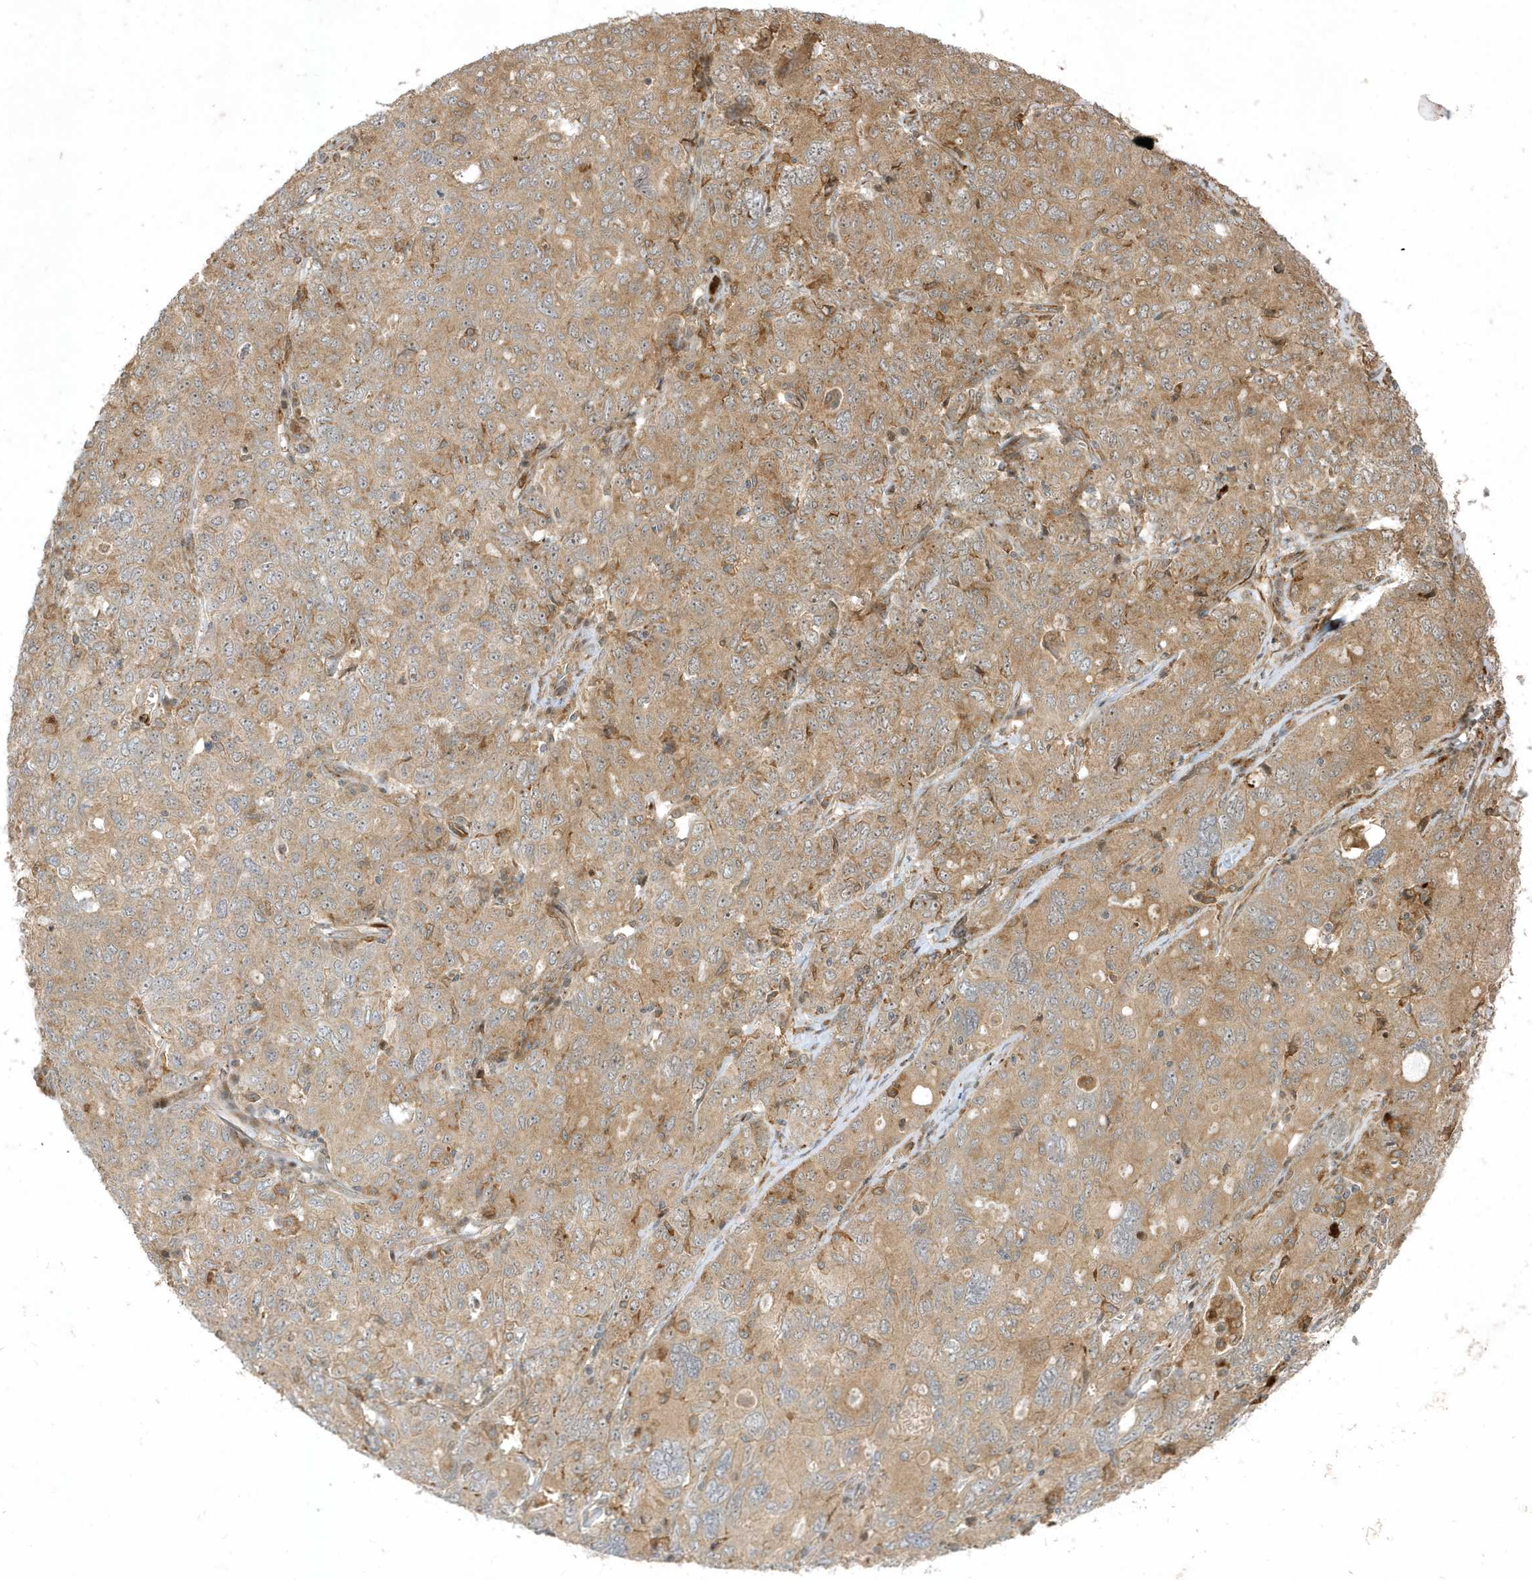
{"staining": {"intensity": "moderate", "quantity": ">75%", "location": "cytoplasmic/membranous"}, "tissue": "ovarian cancer", "cell_type": "Tumor cells", "image_type": "cancer", "snomed": [{"axis": "morphology", "description": "Carcinoma, endometroid"}, {"axis": "topography", "description": "Ovary"}], "caption": "Ovarian cancer was stained to show a protein in brown. There is medium levels of moderate cytoplasmic/membranous expression in approximately >75% of tumor cells.", "gene": "IFT57", "patient": {"sex": "female", "age": 62}}